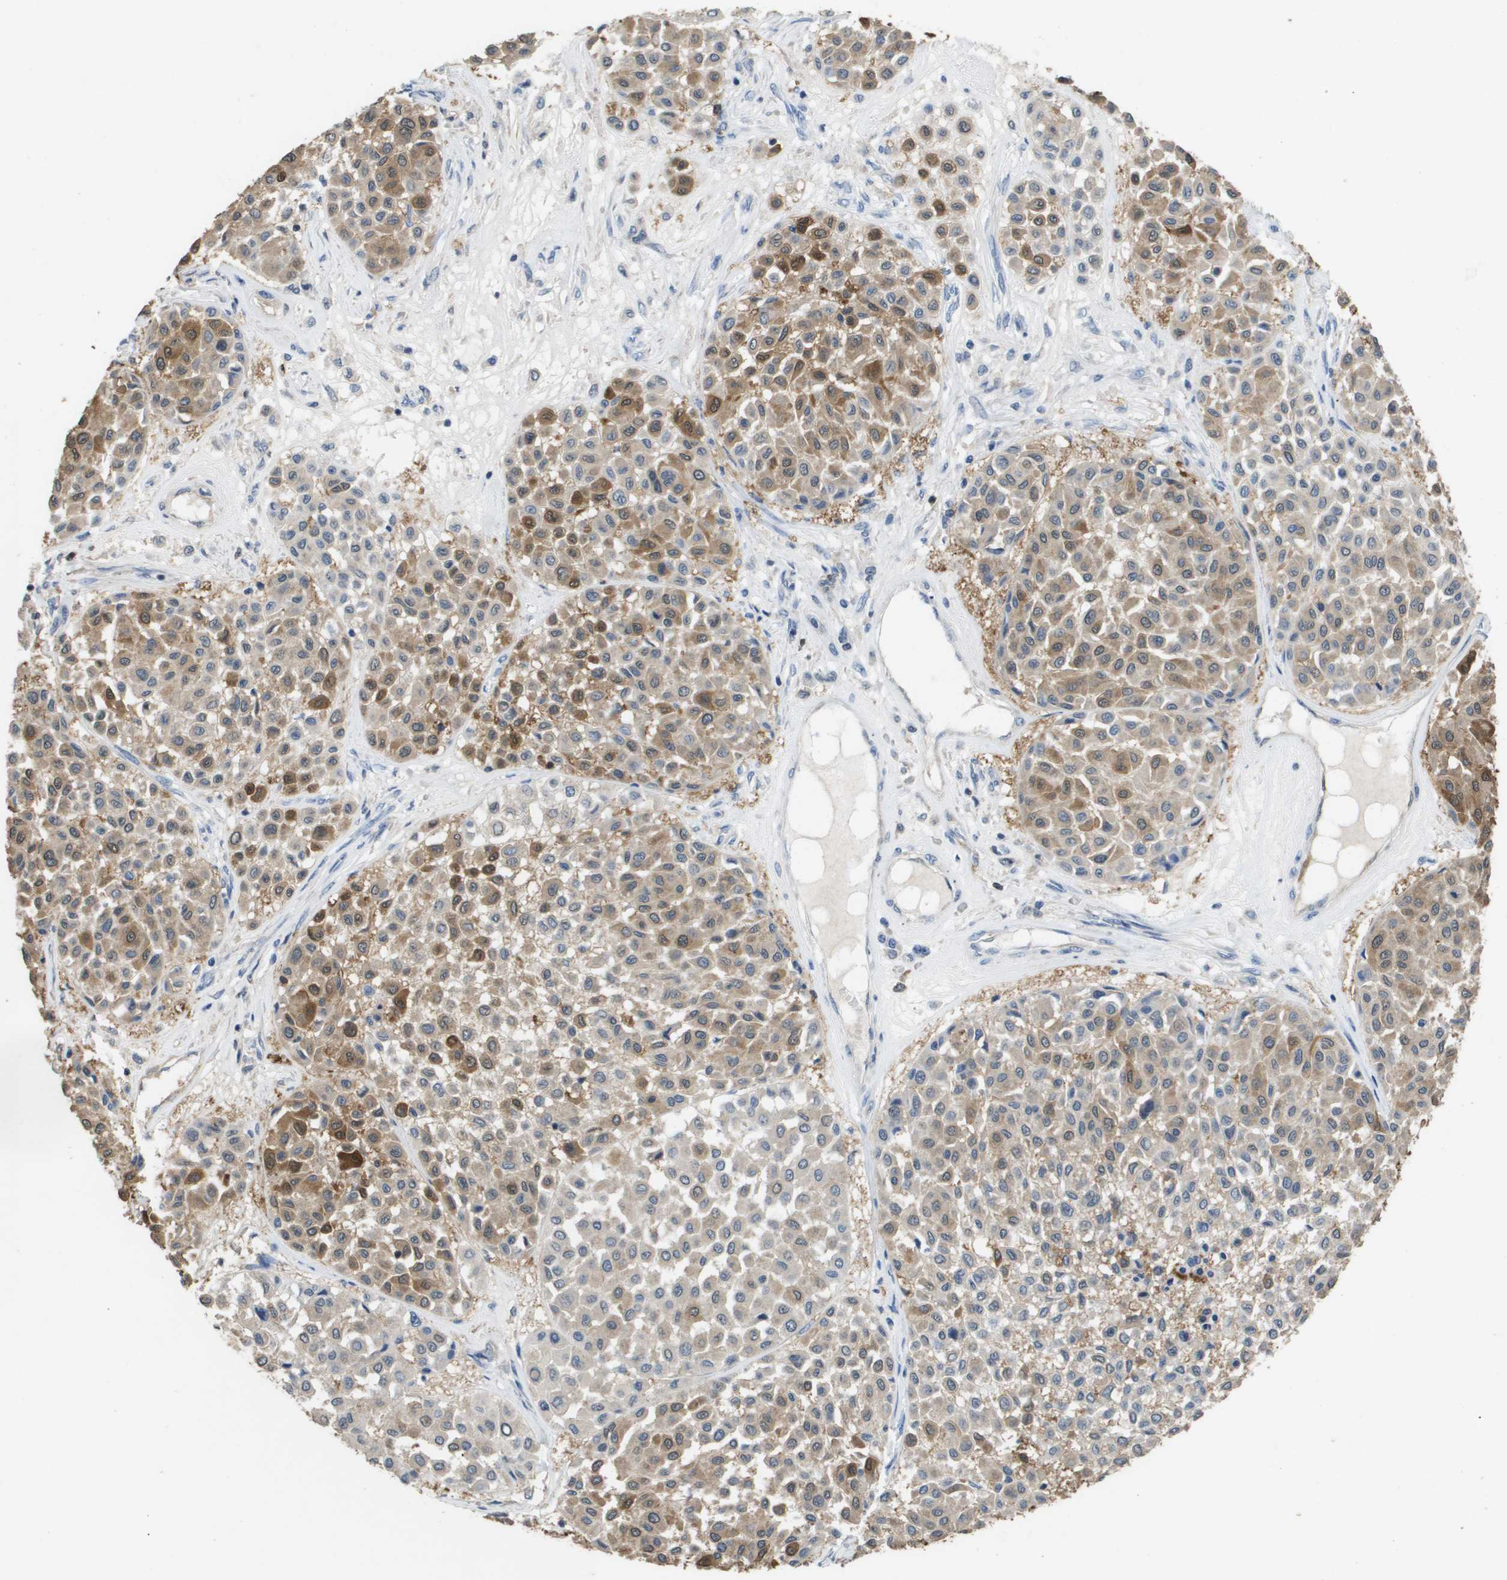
{"staining": {"intensity": "moderate", "quantity": ">75%", "location": "cytoplasmic/membranous"}, "tissue": "melanoma", "cell_type": "Tumor cells", "image_type": "cancer", "snomed": [{"axis": "morphology", "description": "Malignant melanoma, Metastatic site"}, {"axis": "topography", "description": "Soft tissue"}], "caption": "Immunohistochemical staining of human malignant melanoma (metastatic site) shows medium levels of moderate cytoplasmic/membranous protein staining in approximately >75% of tumor cells.", "gene": "FABP5", "patient": {"sex": "male", "age": 41}}